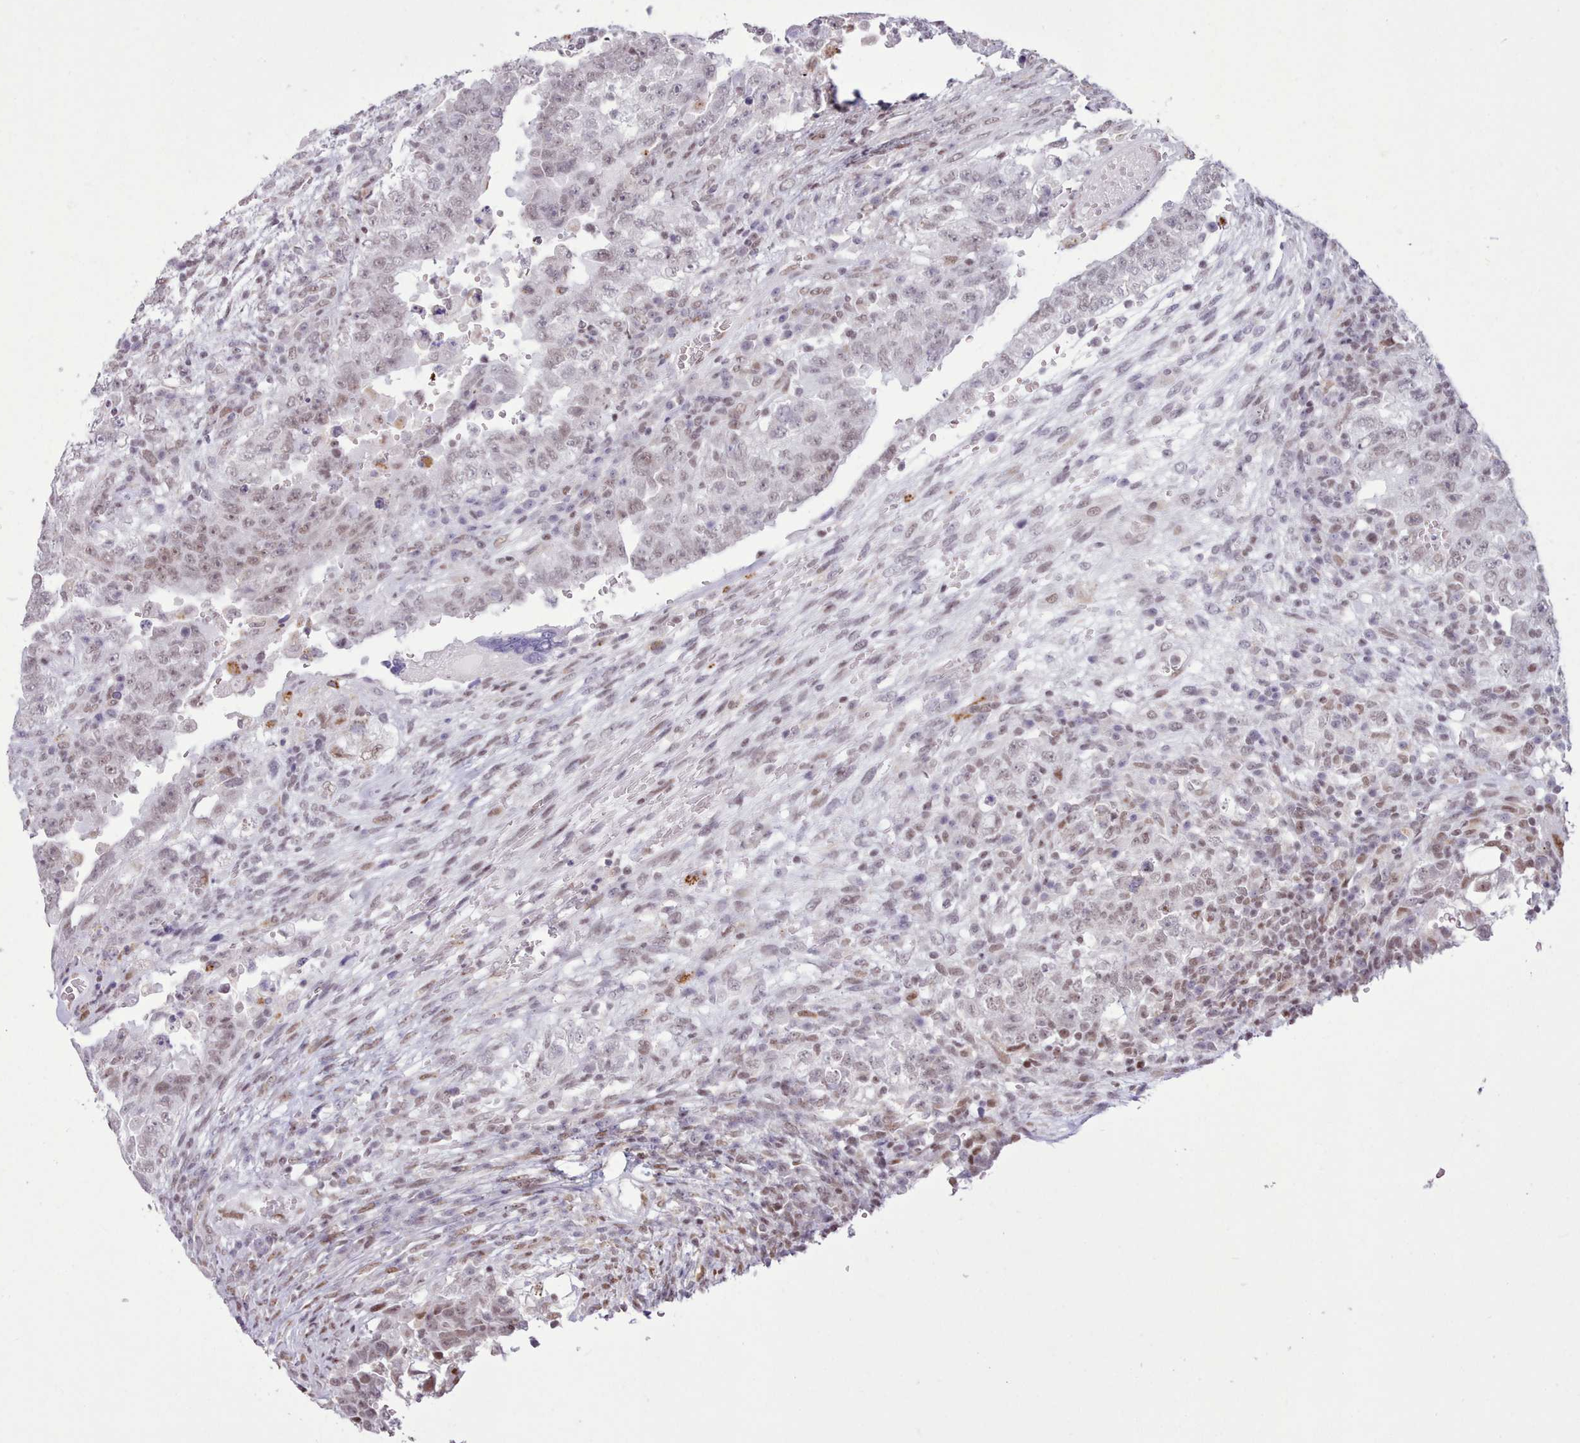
{"staining": {"intensity": "weak", "quantity": "25%-75%", "location": "nuclear"}, "tissue": "testis cancer", "cell_type": "Tumor cells", "image_type": "cancer", "snomed": [{"axis": "morphology", "description": "Carcinoma, Embryonal, NOS"}, {"axis": "topography", "description": "Testis"}], "caption": "IHC (DAB) staining of testis cancer demonstrates weak nuclear protein expression in approximately 25%-75% of tumor cells.", "gene": "TAF15", "patient": {"sex": "male", "age": 26}}